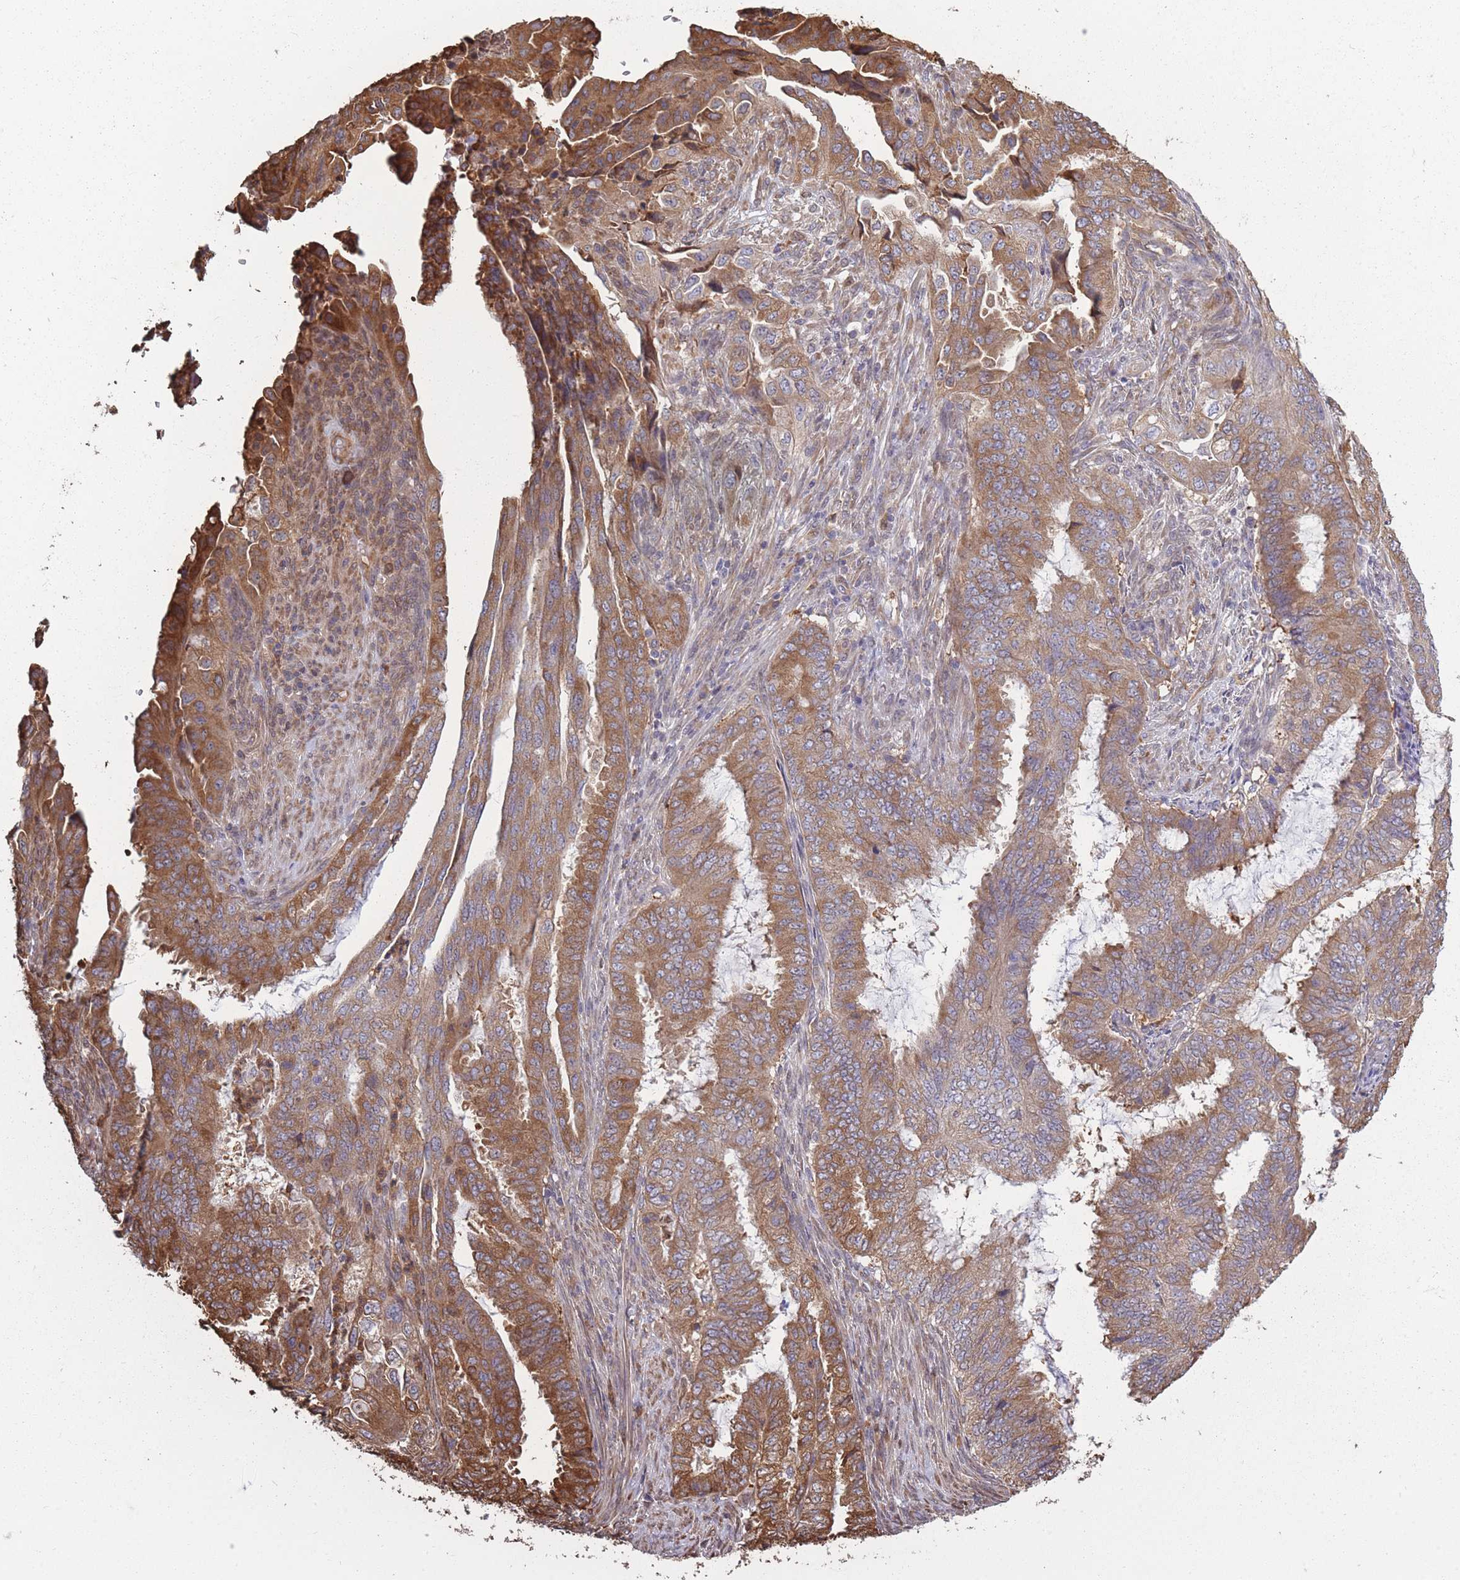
{"staining": {"intensity": "moderate", "quantity": ">75%", "location": "cytoplasmic/membranous"}, "tissue": "endometrial cancer", "cell_type": "Tumor cells", "image_type": "cancer", "snomed": [{"axis": "morphology", "description": "Adenocarcinoma, NOS"}, {"axis": "topography", "description": "Endometrium"}], "caption": "Protein expression analysis of human endometrial cancer reveals moderate cytoplasmic/membranous expression in about >75% of tumor cells. The staining was performed using DAB (3,3'-diaminobenzidine) to visualize the protein expression in brown, while the nuclei were stained in blue with hematoxylin (Magnification: 20x).", "gene": "ARL13B", "patient": {"sex": "female", "age": 51}}